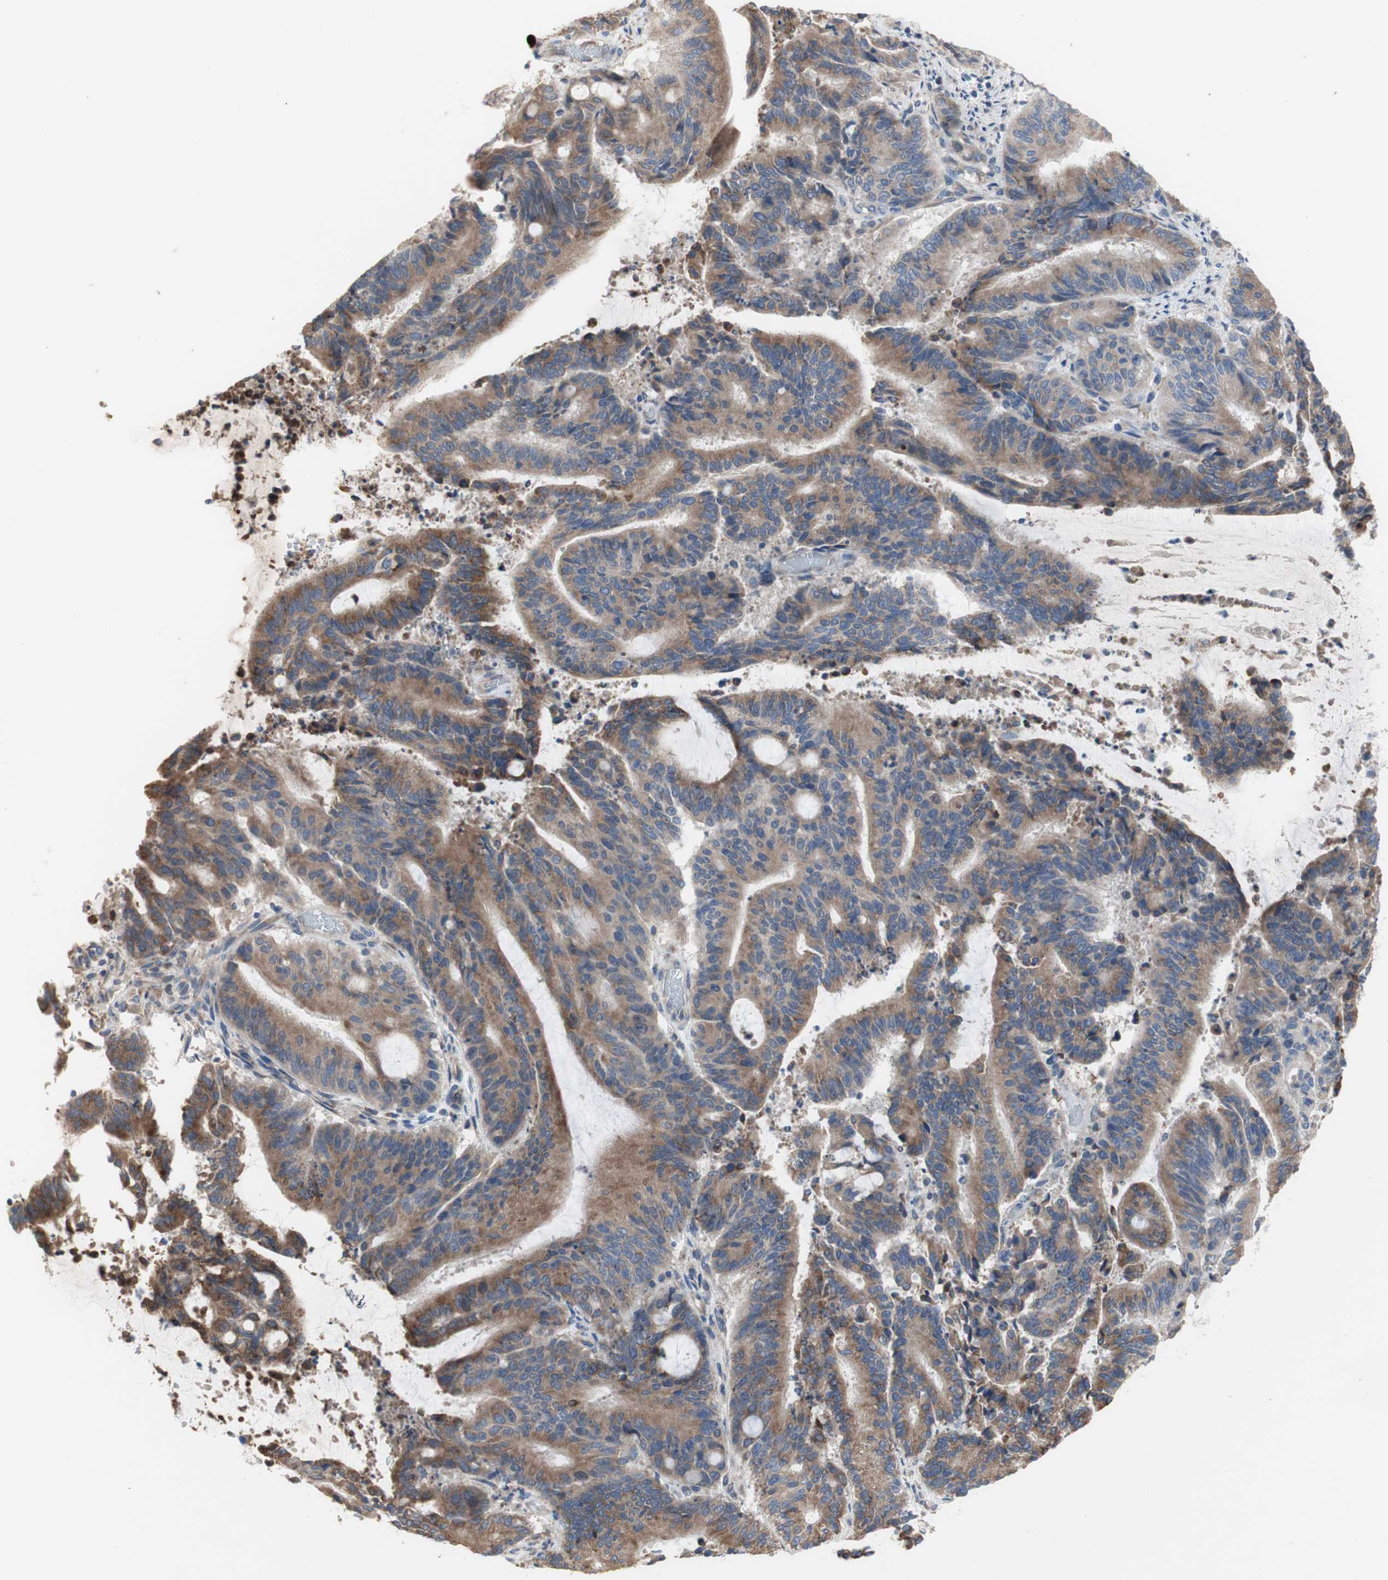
{"staining": {"intensity": "moderate", "quantity": ">75%", "location": "cytoplasmic/membranous"}, "tissue": "liver cancer", "cell_type": "Tumor cells", "image_type": "cancer", "snomed": [{"axis": "morphology", "description": "Cholangiocarcinoma"}, {"axis": "topography", "description": "Liver"}], "caption": "High-magnification brightfield microscopy of liver cholangiocarcinoma stained with DAB (brown) and counterstained with hematoxylin (blue). tumor cells exhibit moderate cytoplasmic/membranous positivity is present in approximately>75% of cells.", "gene": "TTC14", "patient": {"sex": "female", "age": 73}}